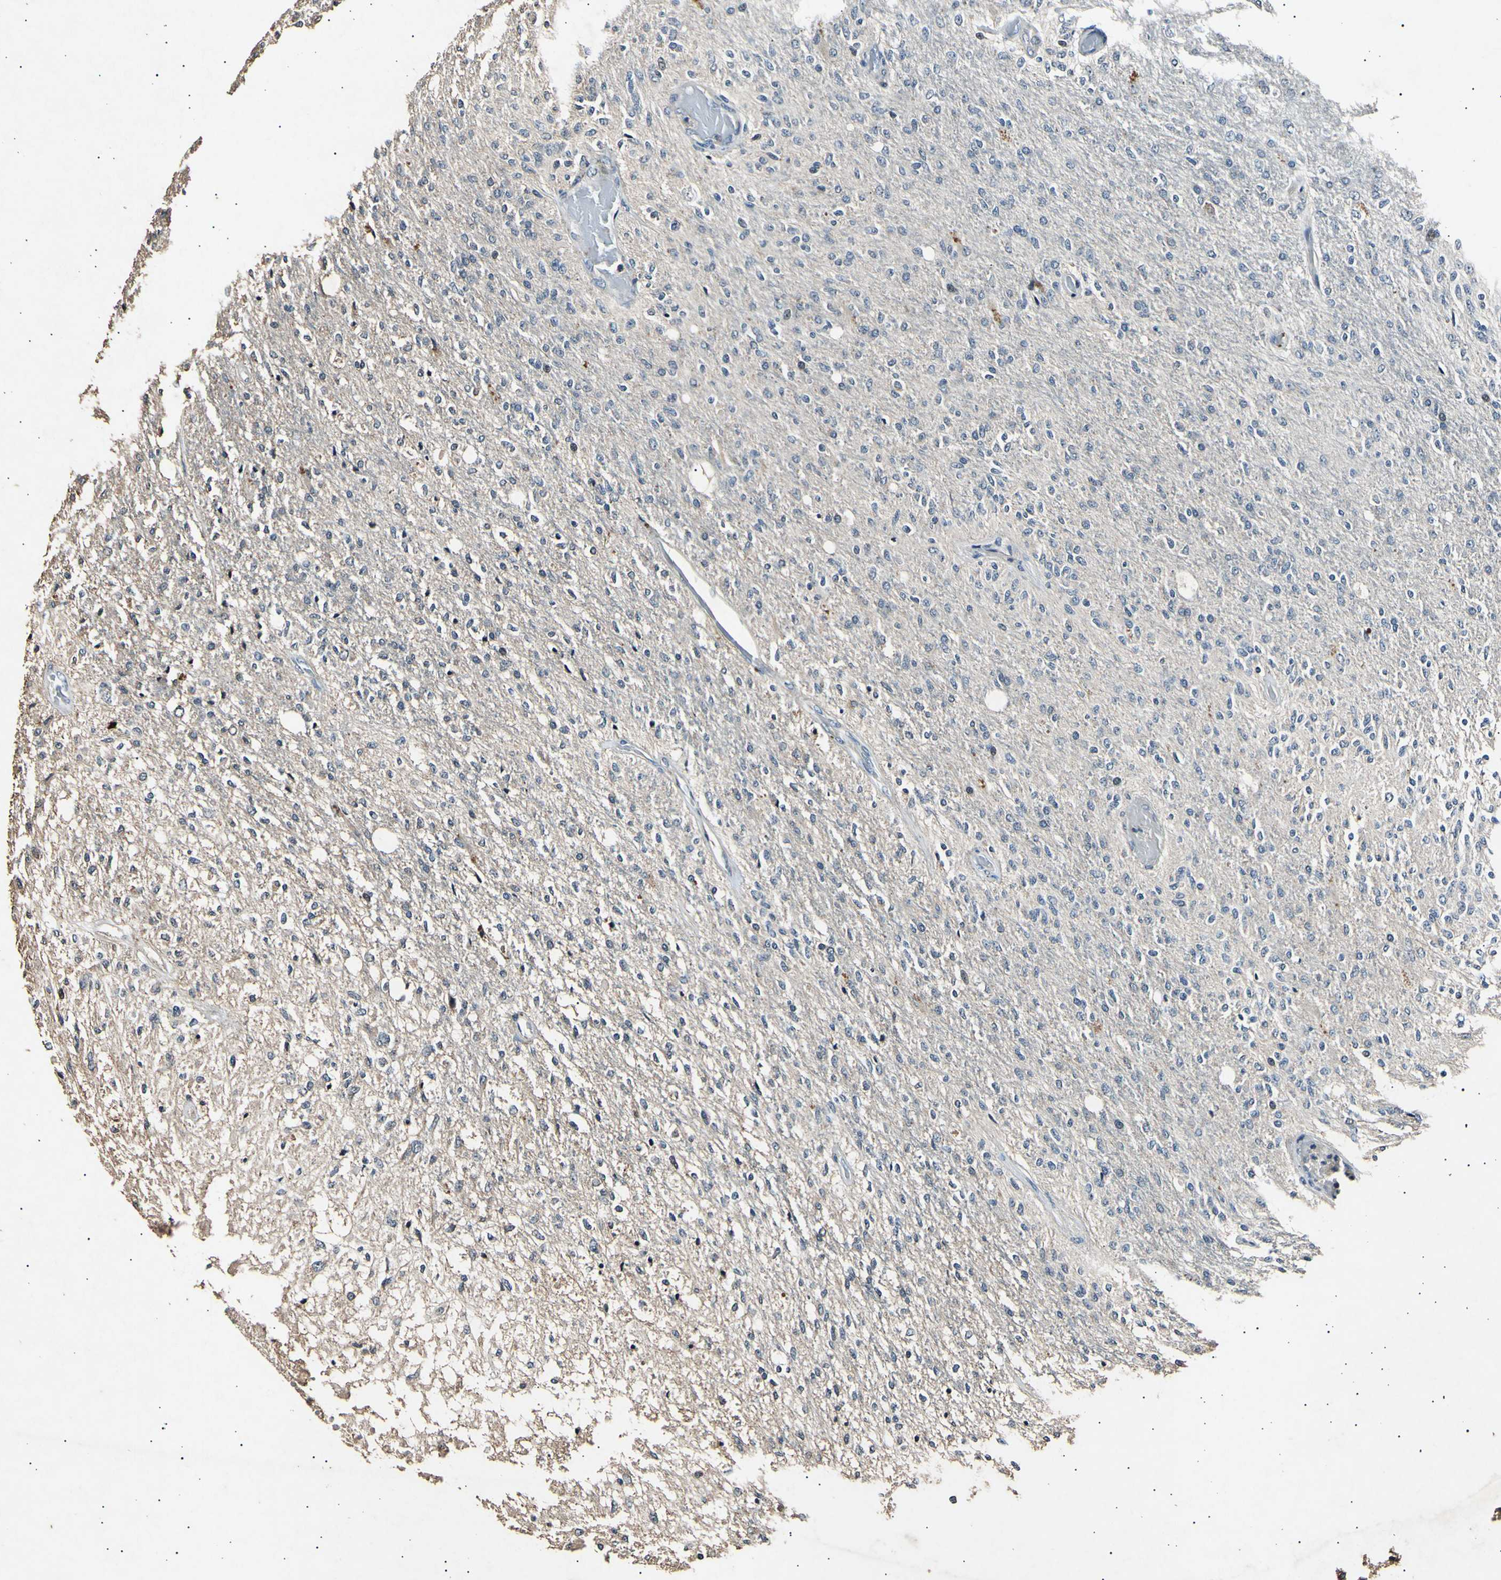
{"staining": {"intensity": "negative", "quantity": "none", "location": "none"}, "tissue": "glioma", "cell_type": "Tumor cells", "image_type": "cancer", "snomed": [{"axis": "morphology", "description": "Normal tissue, NOS"}, {"axis": "morphology", "description": "Glioma, malignant, High grade"}, {"axis": "topography", "description": "Cerebral cortex"}], "caption": "IHC micrograph of neoplastic tissue: glioma stained with DAB shows no significant protein staining in tumor cells. (Brightfield microscopy of DAB IHC at high magnification).", "gene": "ADCY3", "patient": {"sex": "male", "age": 77}}